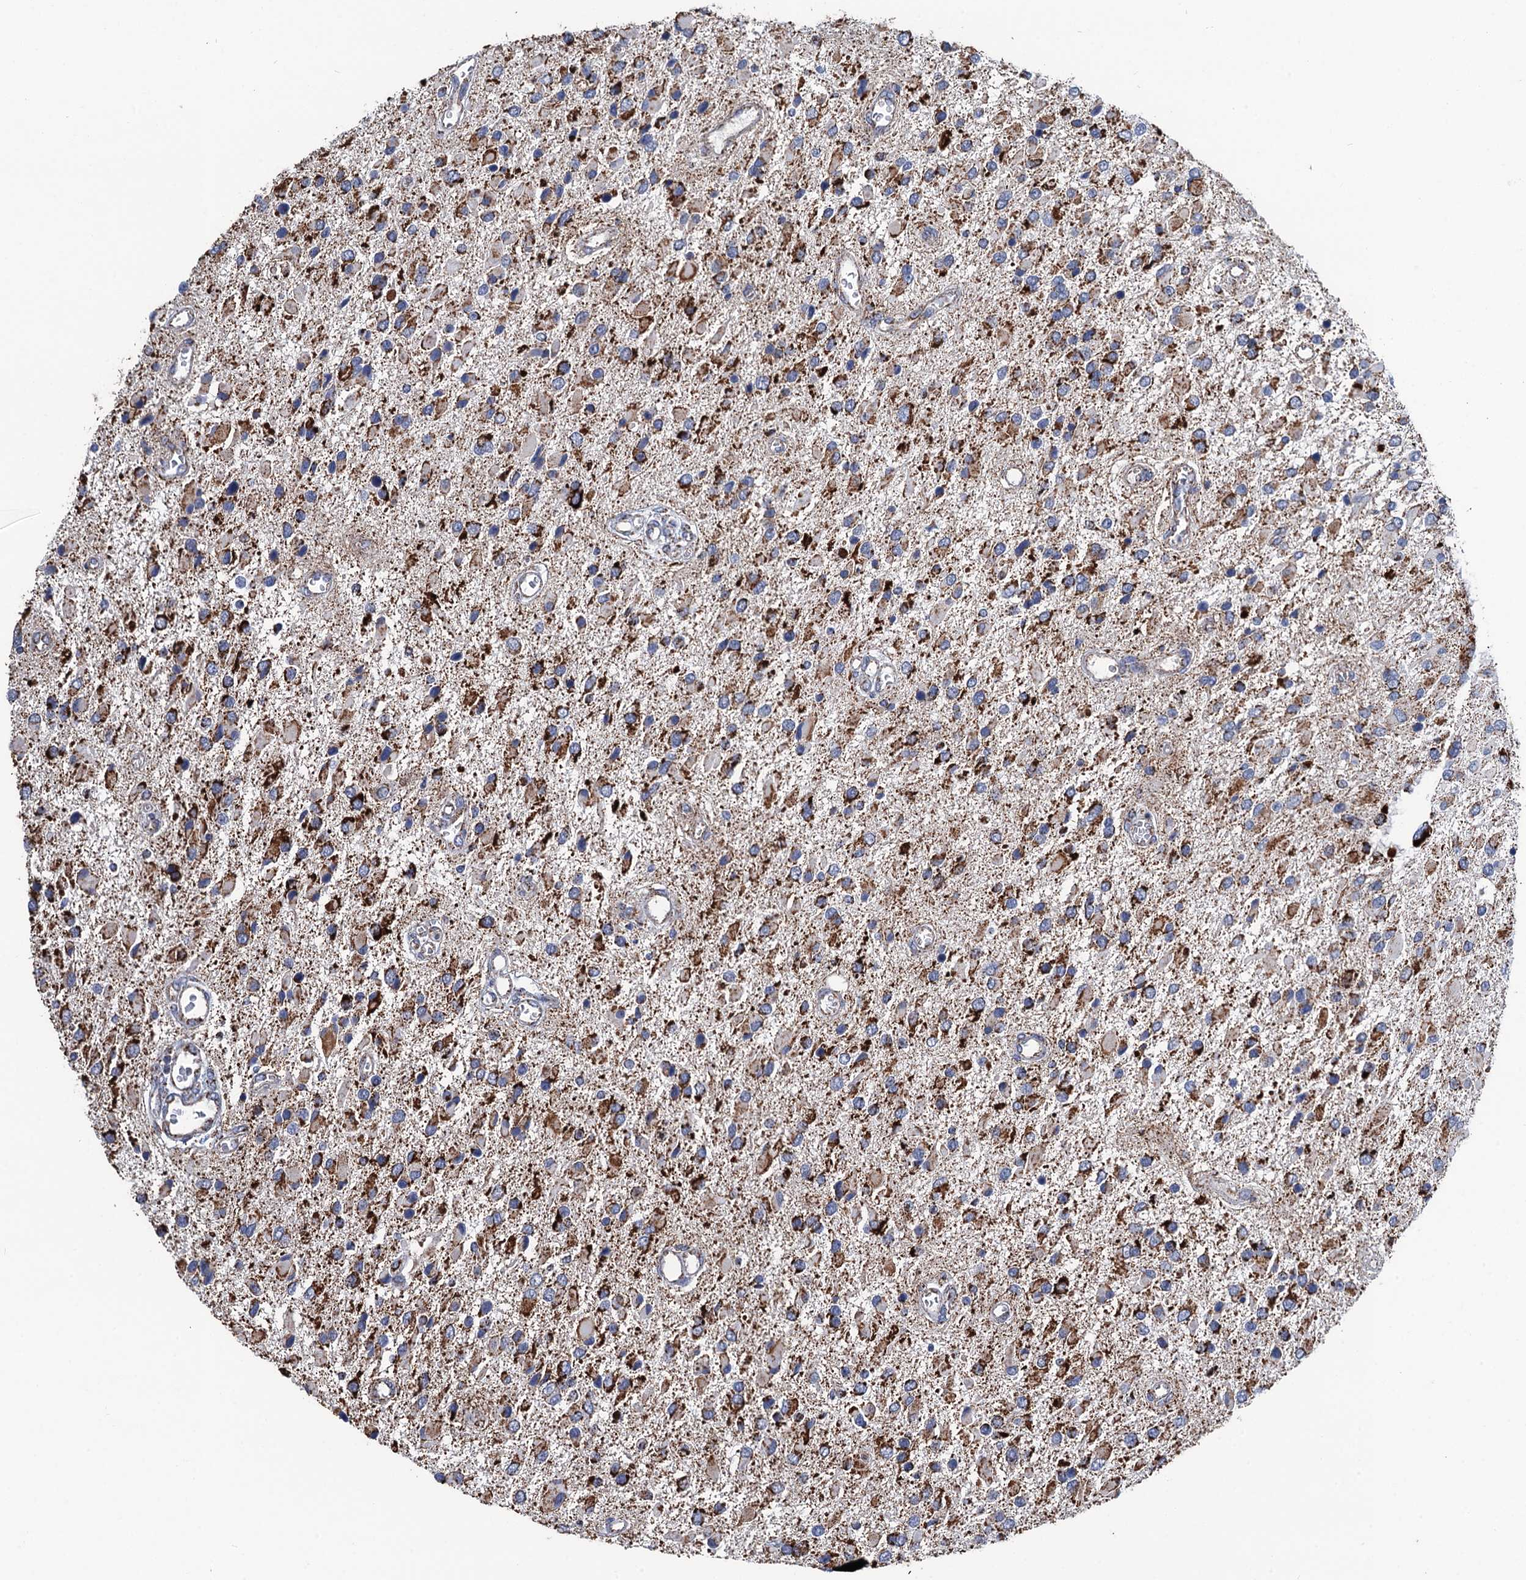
{"staining": {"intensity": "strong", "quantity": ">75%", "location": "cytoplasmic/membranous"}, "tissue": "glioma", "cell_type": "Tumor cells", "image_type": "cancer", "snomed": [{"axis": "morphology", "description": "Glioma, malignant, High grade"}, {"axis": "topography", "description": "Brain"}], "caption": "Glioma was stained to show a protein in brown. There is high levels of strong cytoplasmic/membranous positivity in approximately >75% of tumor cells. (Brightfield microscopy of DAB IHC at high magnification).", "gene": "IVD", "patient": {"sex": "male", "age": 53}}